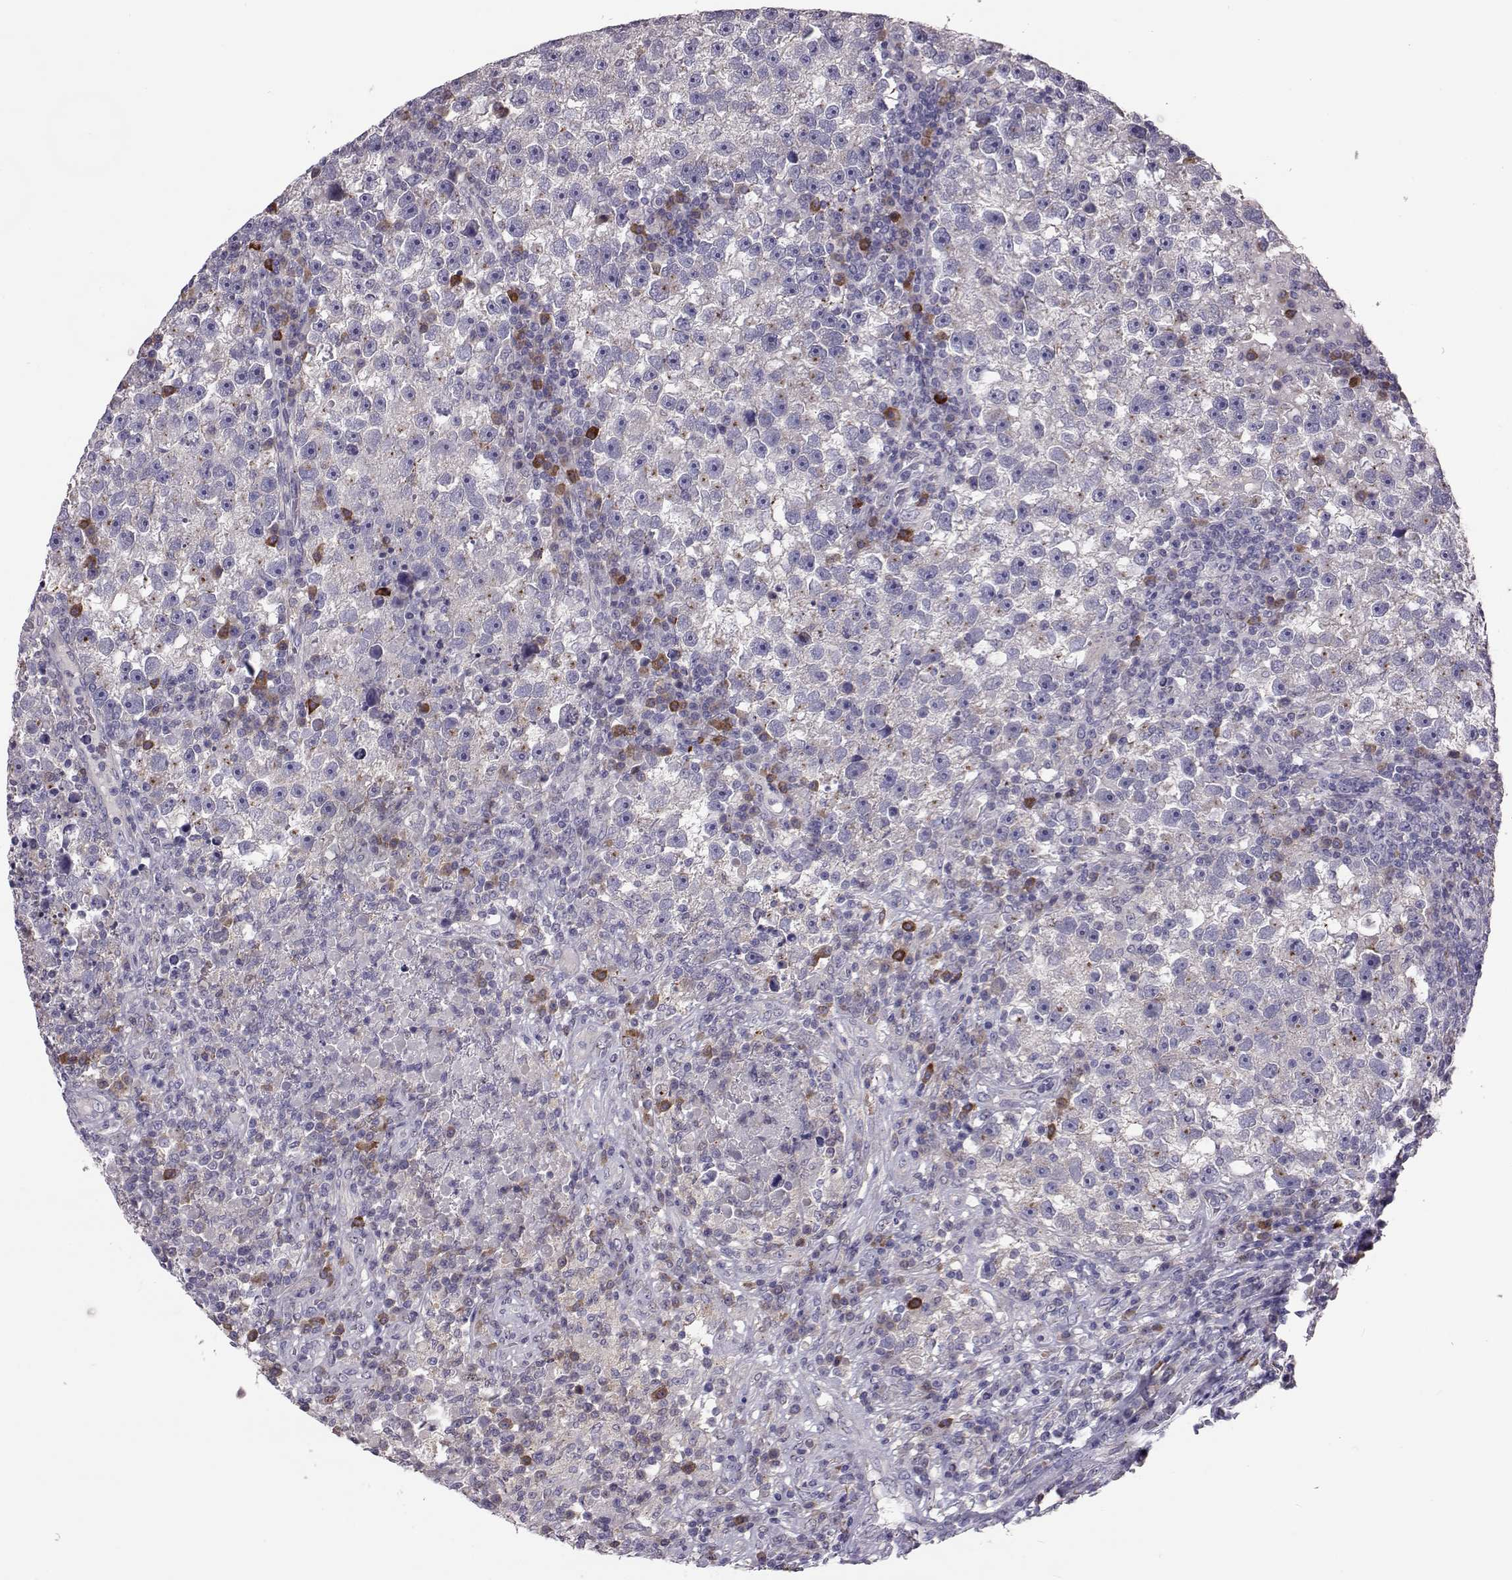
{"staining": {"intensity": "negative", "quantity": "none", "location": "none"}, "tissue": "testis cancer", "cell_type": "Tumor cells", "image_type": "cancer", "snomed": [{"axis": "morphology", "description": "Seminoma, NOS"}, {"axis": "topography", "description": "Testis"}], "caption": "DAB immunohistochemical staining of testis cancer exhibits no significant staining in tumor cells. Brightfield microscopy of immunohistochemistry (IHC) stained with DAB (3,3'-diaminobenzidine) (brown) and hematoxylin (blue), captured at high magnification.", "gene": "ADGRG5", "patient": {"sex": "male", "age": 47}}